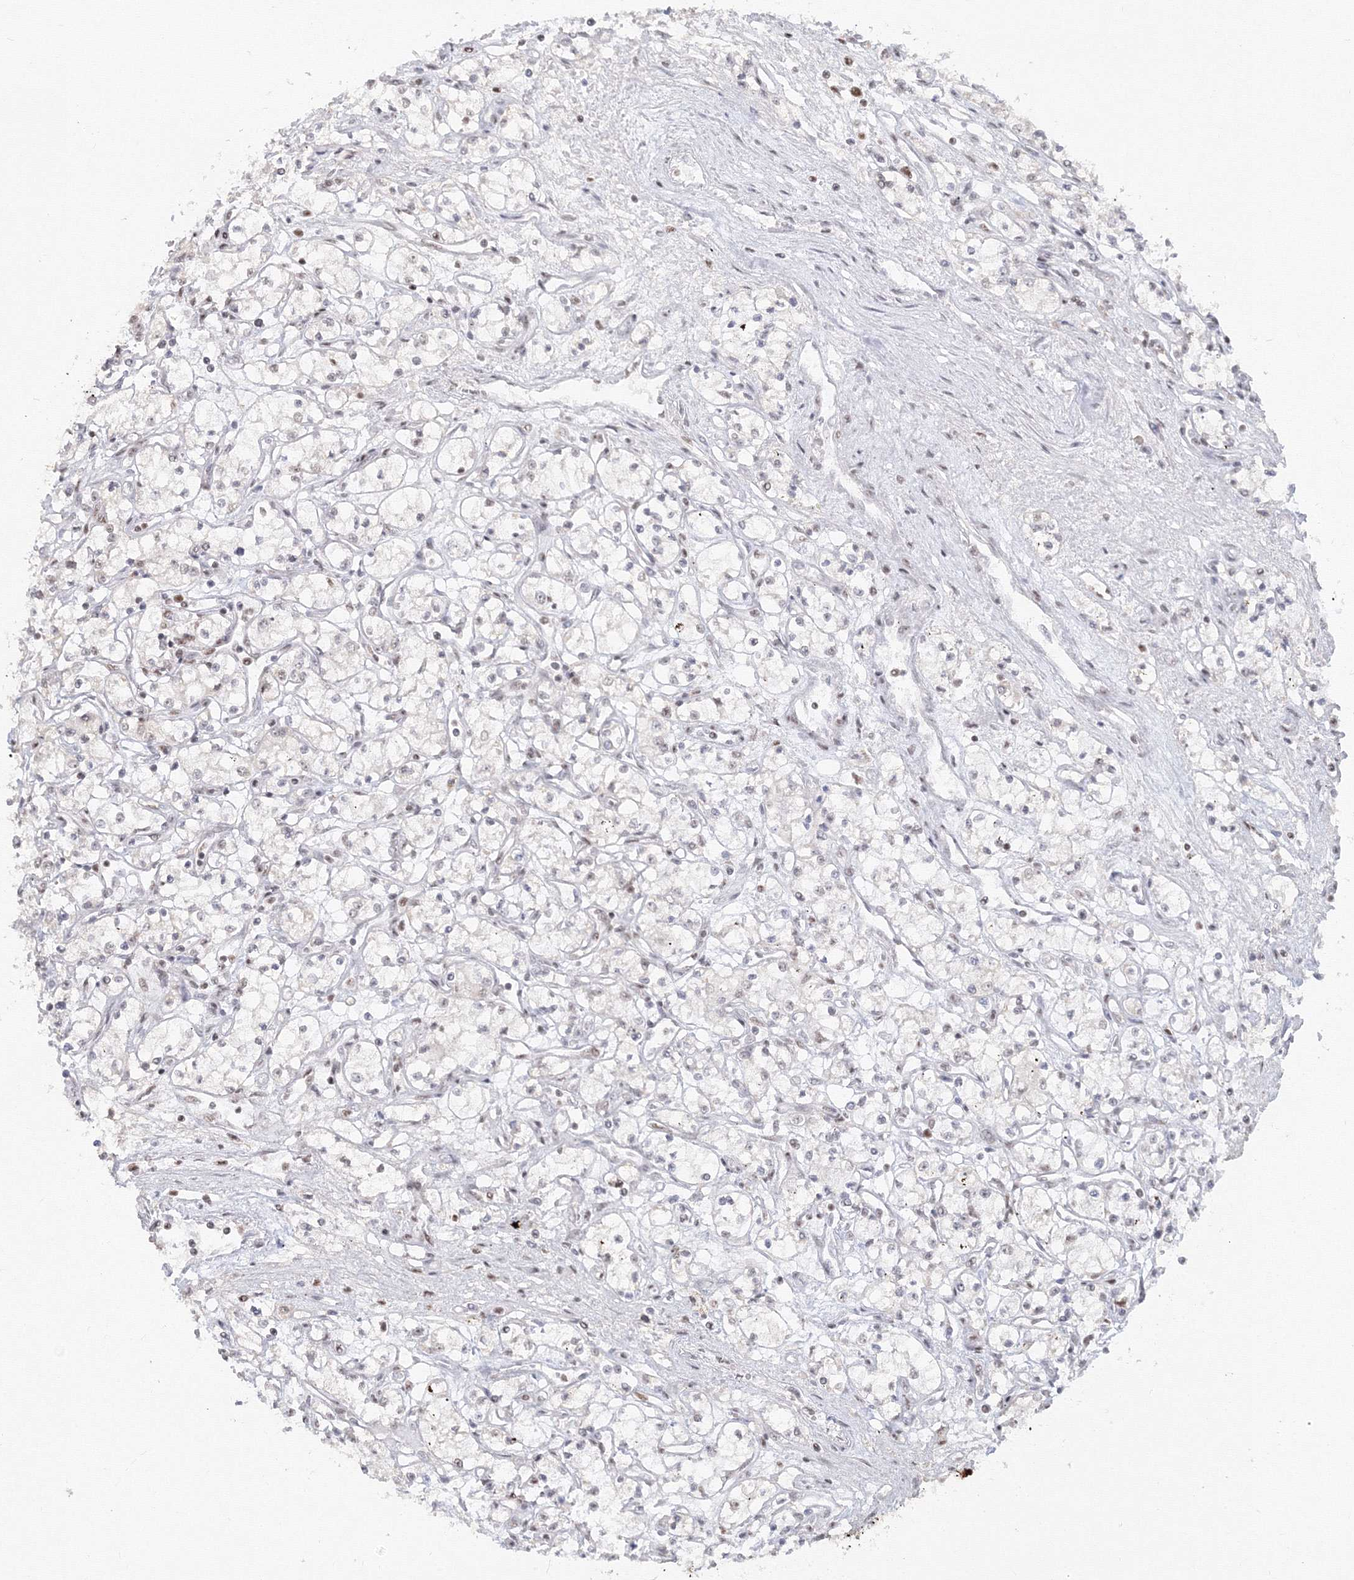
{"staining": {"intensity": "moderate", "quantity": "25%-75%", "location": "nuclear"}, "tissue": "renal cancer", "cell_type": "Tumor cells", "image_type": "cancer", "snomed": [{"axis": "morphology", "description": "Adenocarcinoma, NOS"}, {"axis": "topography", "description": "Kidney"}], "caption": "A histopathology image of adenocarcinoma (renal) stained for a protein exhibits moderate nuclear brown staining in tumor cells. The protein is stained brown, and the nuclei are stained in blue (DAB IHC with brightfield microscopy, high magnification).", "gene": "PPP4R2", "patient": {"sex": "male", "age": 59}}